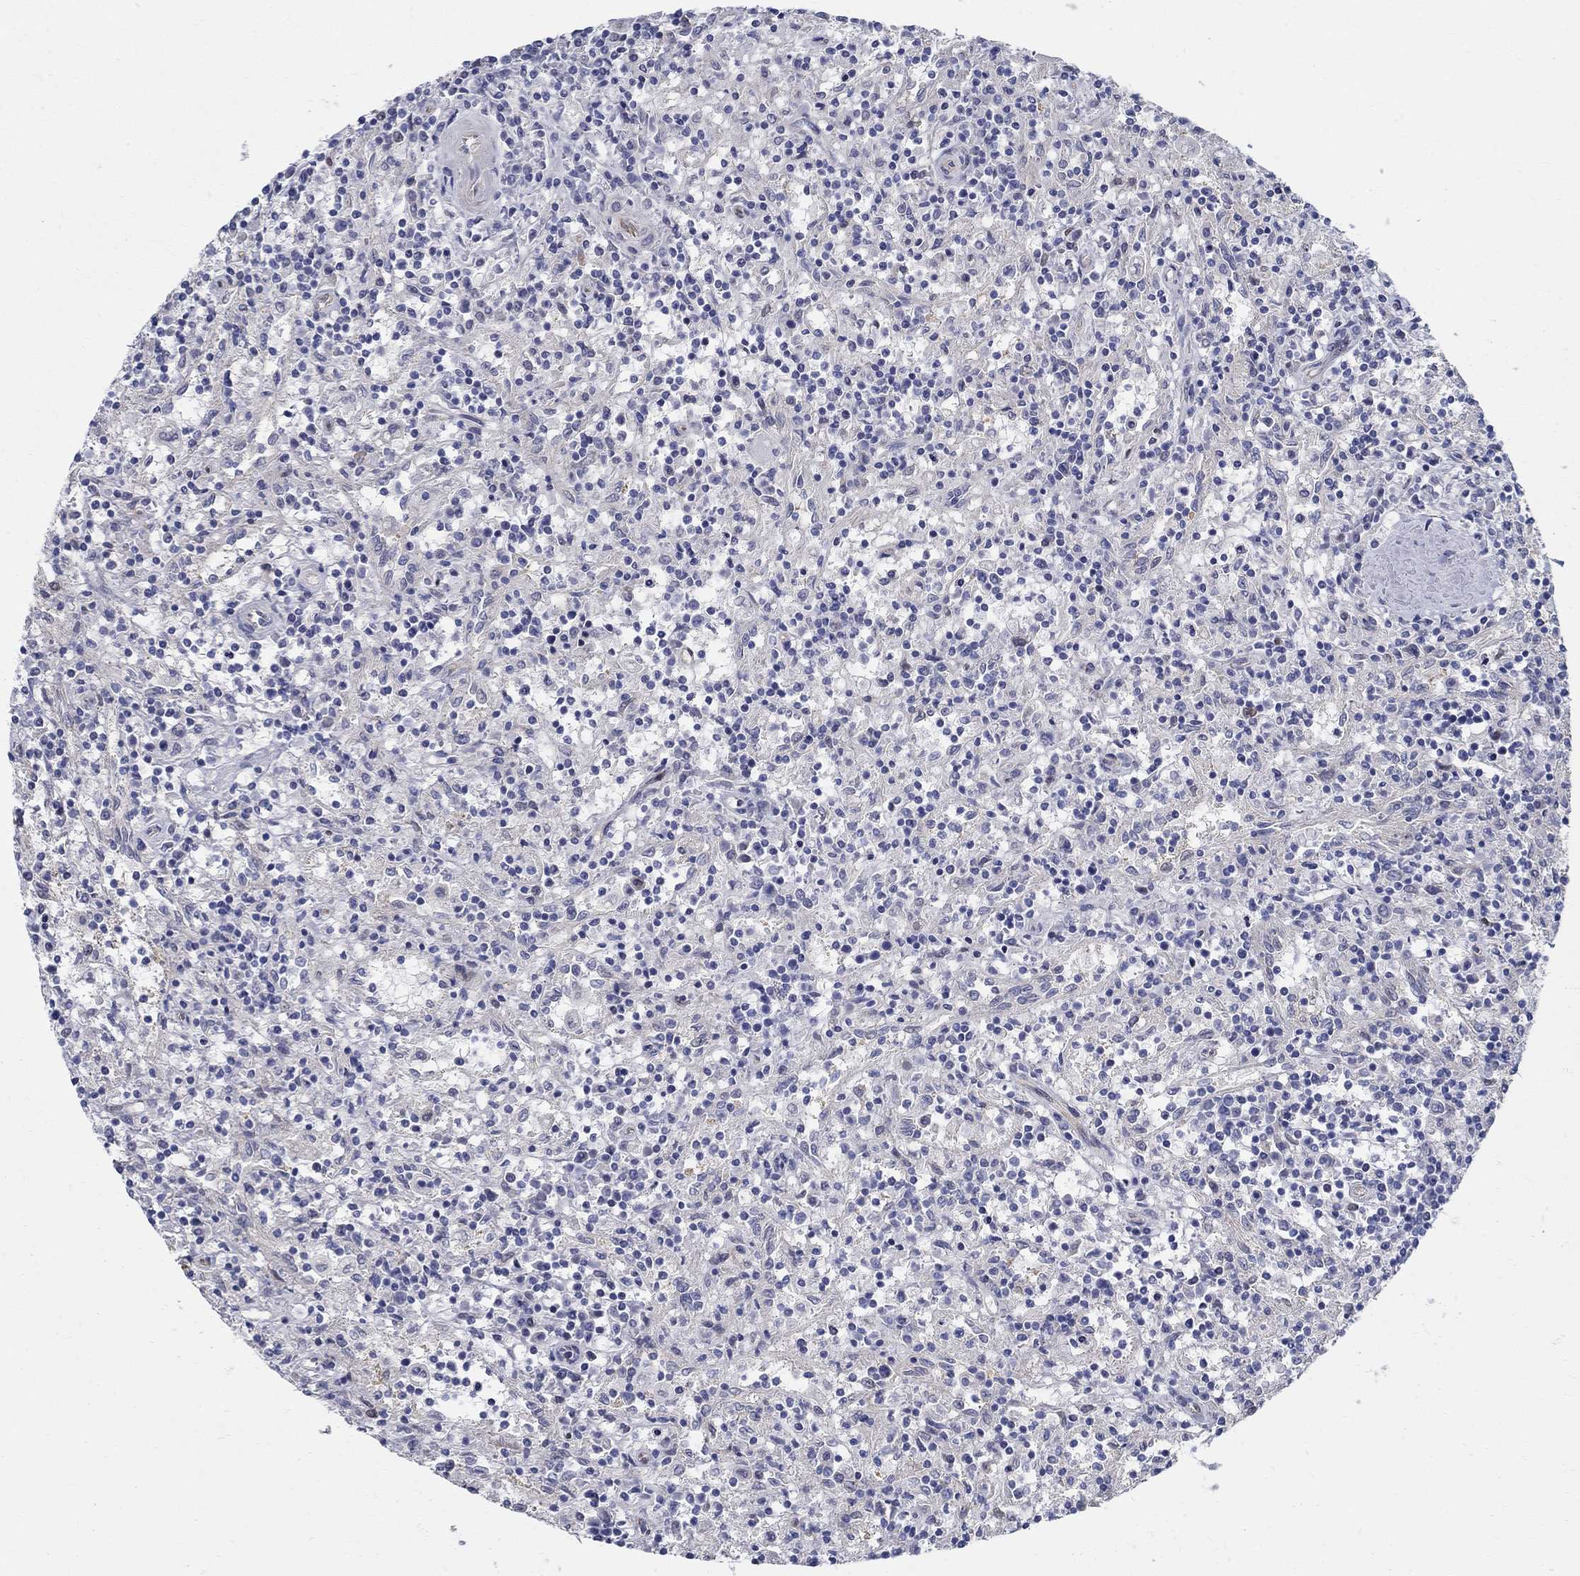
{"staining": {"intensity": "negative", "quantity": "none", "location": "none"}, "tissue": "lymphoma", "cell_type": "Tumor cells", "image_type": "cancer", "snomed": [{"axis": "morphology", "description": "Malignant lymphoma, non-Hodgkin's type, Low grade"}, {"axis": "topography", "description": "Spleen"}], "caption": "A histopathology image of human malignant lymphoma, non-Hodgkin's type (low-grade) is negative for staining in tumor cells.", "gene": "C16orf46", "patient": {"sex": "male", "age": 62}}